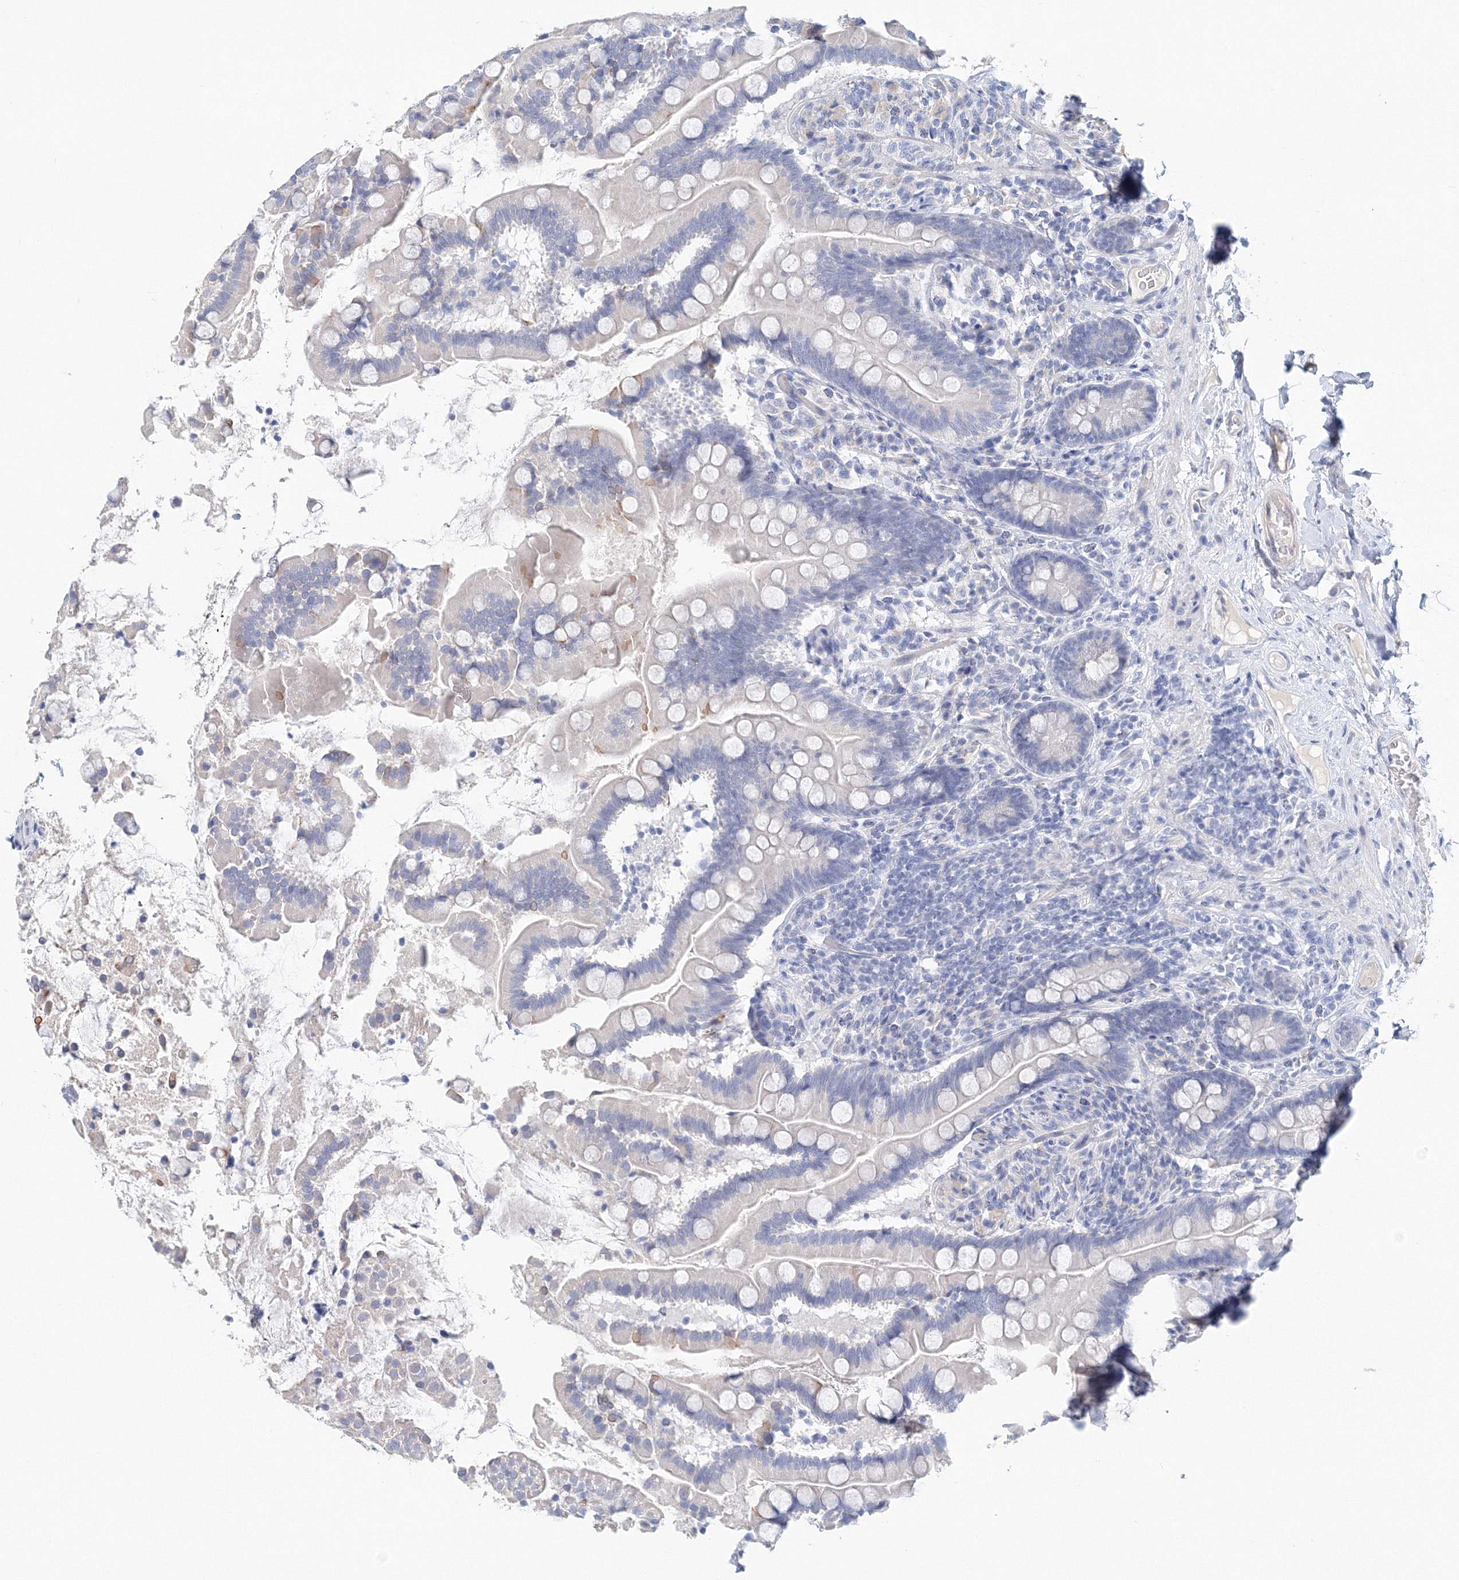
{"staining": {"intensity": "moderate", "quantity": "25%-75%", "location": "cytoplasmic/membranous"}, "tissue": "small intestine", "cell_type": "Glandular cells", "image_type": "normal", "snomed": [{"axis": "morphology", "description": "Normal tissue, NOS"}, {"axis": "topography", "description": "Small intestine"}], "caption": "DAB (3,3'-diaminobenzidine) immunohistochemical staining of unremarkable human small intestine reveals moderate cytoplasmic/membranous protein positivity in about 25%-75% of glandular cells.", "gene": "LRRIQ4", "patient": {"sex": "female", "age": 64}}